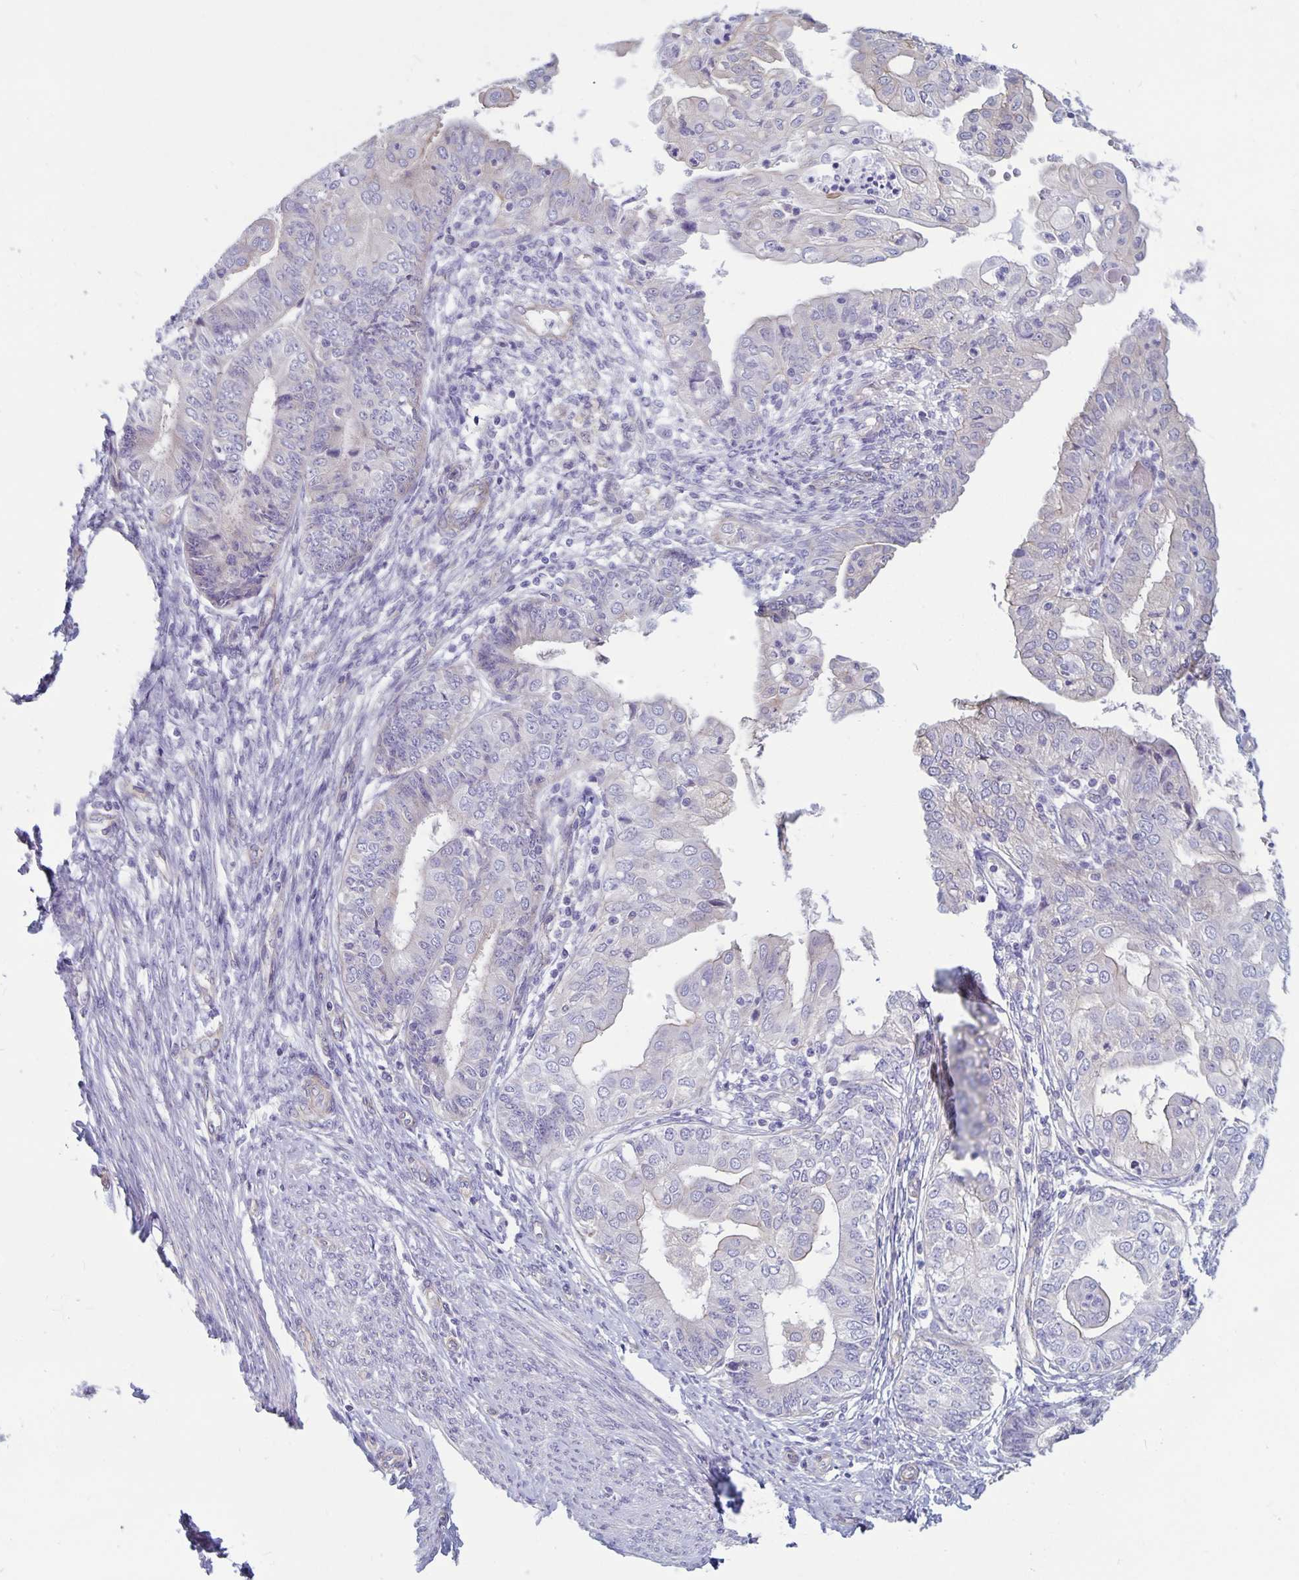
{"staining": {"intensity": "negative", "quantity": "none", "location": "none"}, "tissue": "endometrial cancer", "cell_type": "Tumor cells", "image_type": "cancer", "snomed": [{"axis": "morphology", "description": "Adenocarcinoma, NOS"}, {"axis": "topography", "description": "Endometrium"}], "caption": "High power microscopy photomicrograph of an immunohistochemistry image of adenocarcinoma (endometrial), revealing no significant expression in tumor cells. The staining is performed using DAB (3,3'-diaminobenzidine) brown chromogen with nuclei counter-stained in using hematoxylin.", "gene": "PLCB3", "patient": {"sex": "female", "age": 68}}